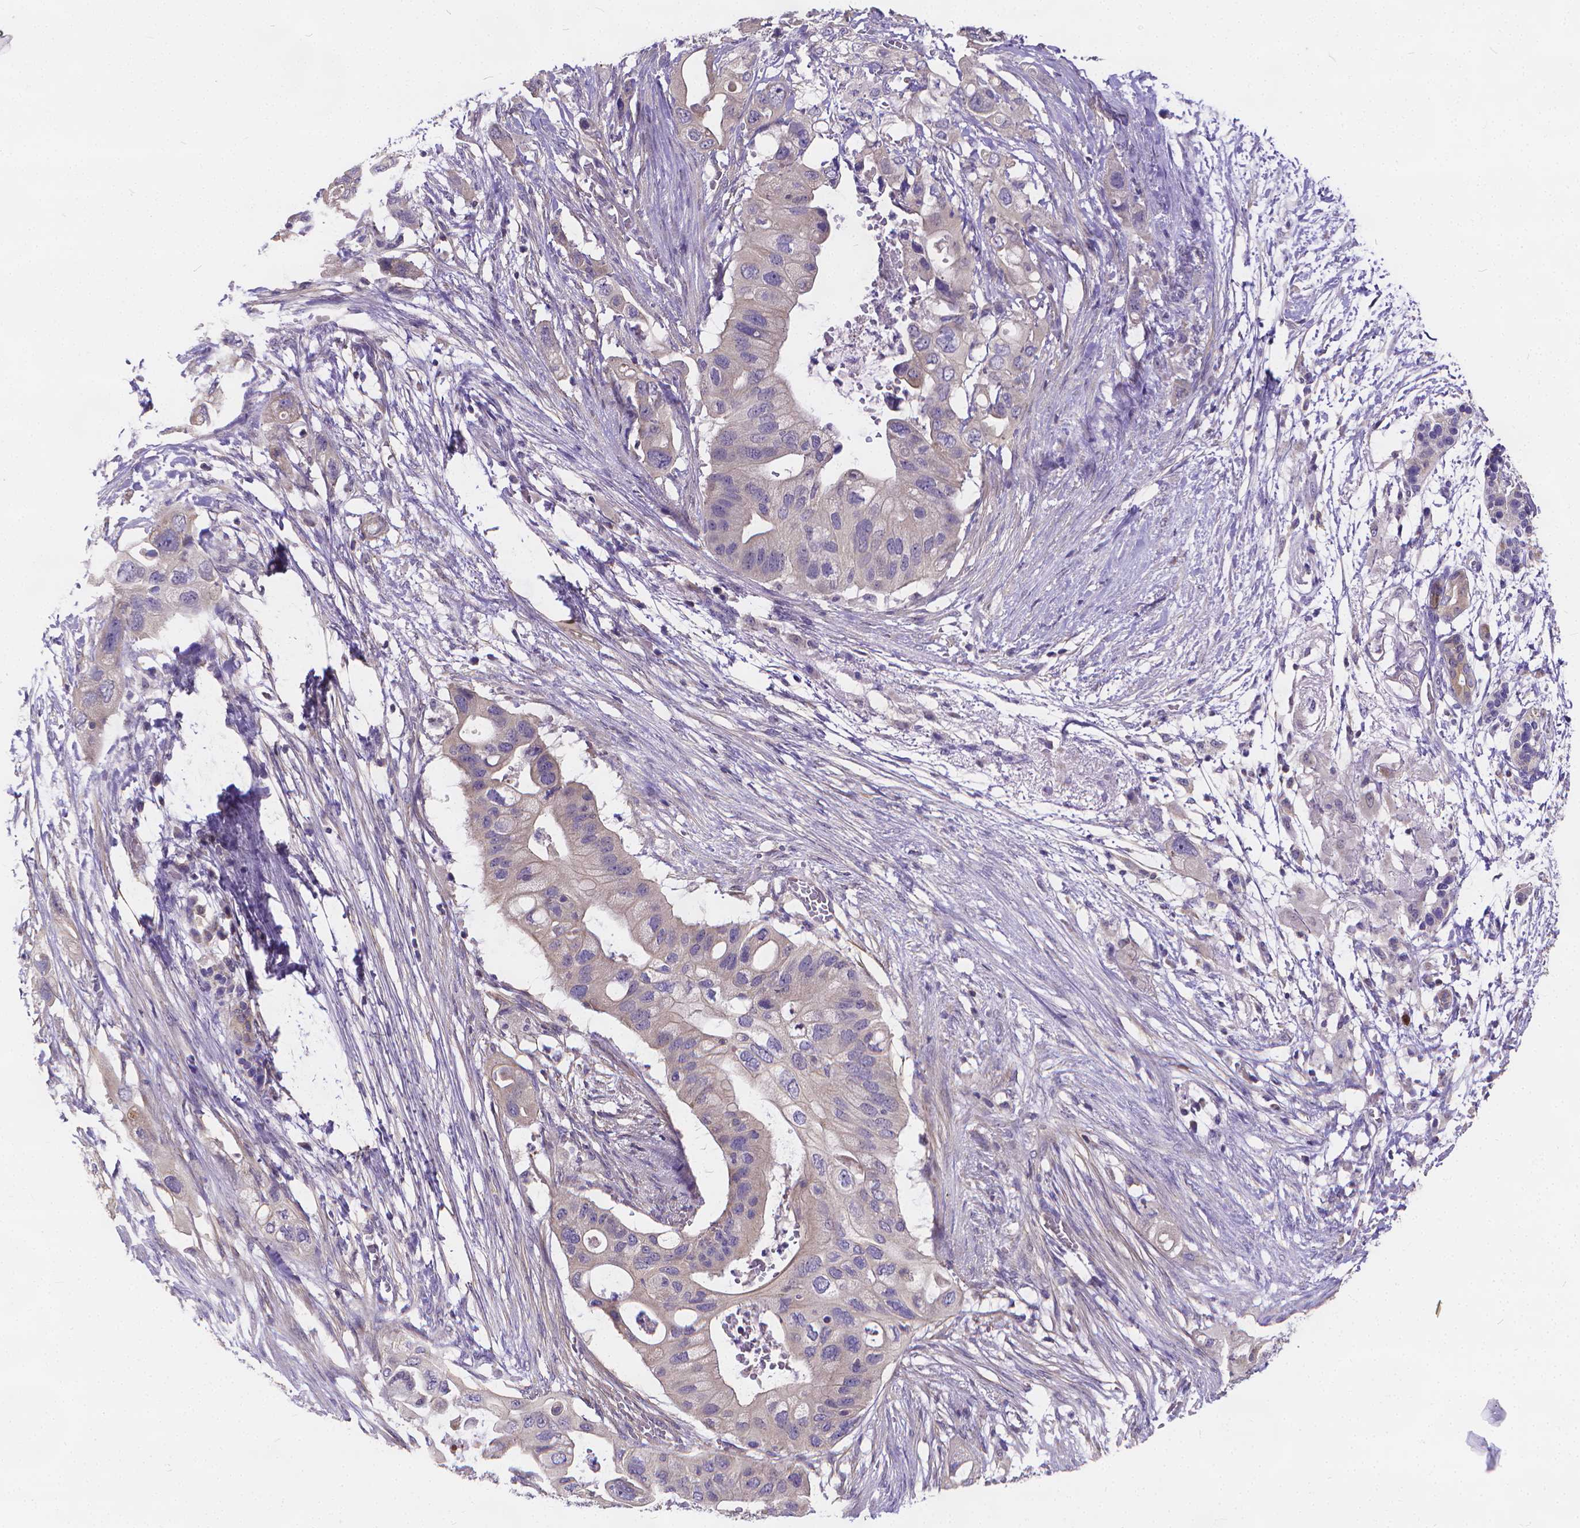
{"staining": {"intensity": "negative", "quantity": "none", "location": "none"}, "tissue": "pancreatic cancer", "cell_type": "Tumor cells", "image_type": "cancer", "snomed": [{"axis": "morphology", "description": "Adenocarcinoma, NOS"}, {"axis": "topography", "description": "Pancreas"}], "caption": "This is a micrograph of immunohistochemistry (IHC) staining of pancreatic cancer, which shows no staining in tumor cells. (Stains: DAB immunohistochemistry (IHC) with hematoxylin counter stain, Microscopy: brightfield microscopy at high magnification).", "gene": "GLRB", "patient": {"sex": "female", "age": 72}}